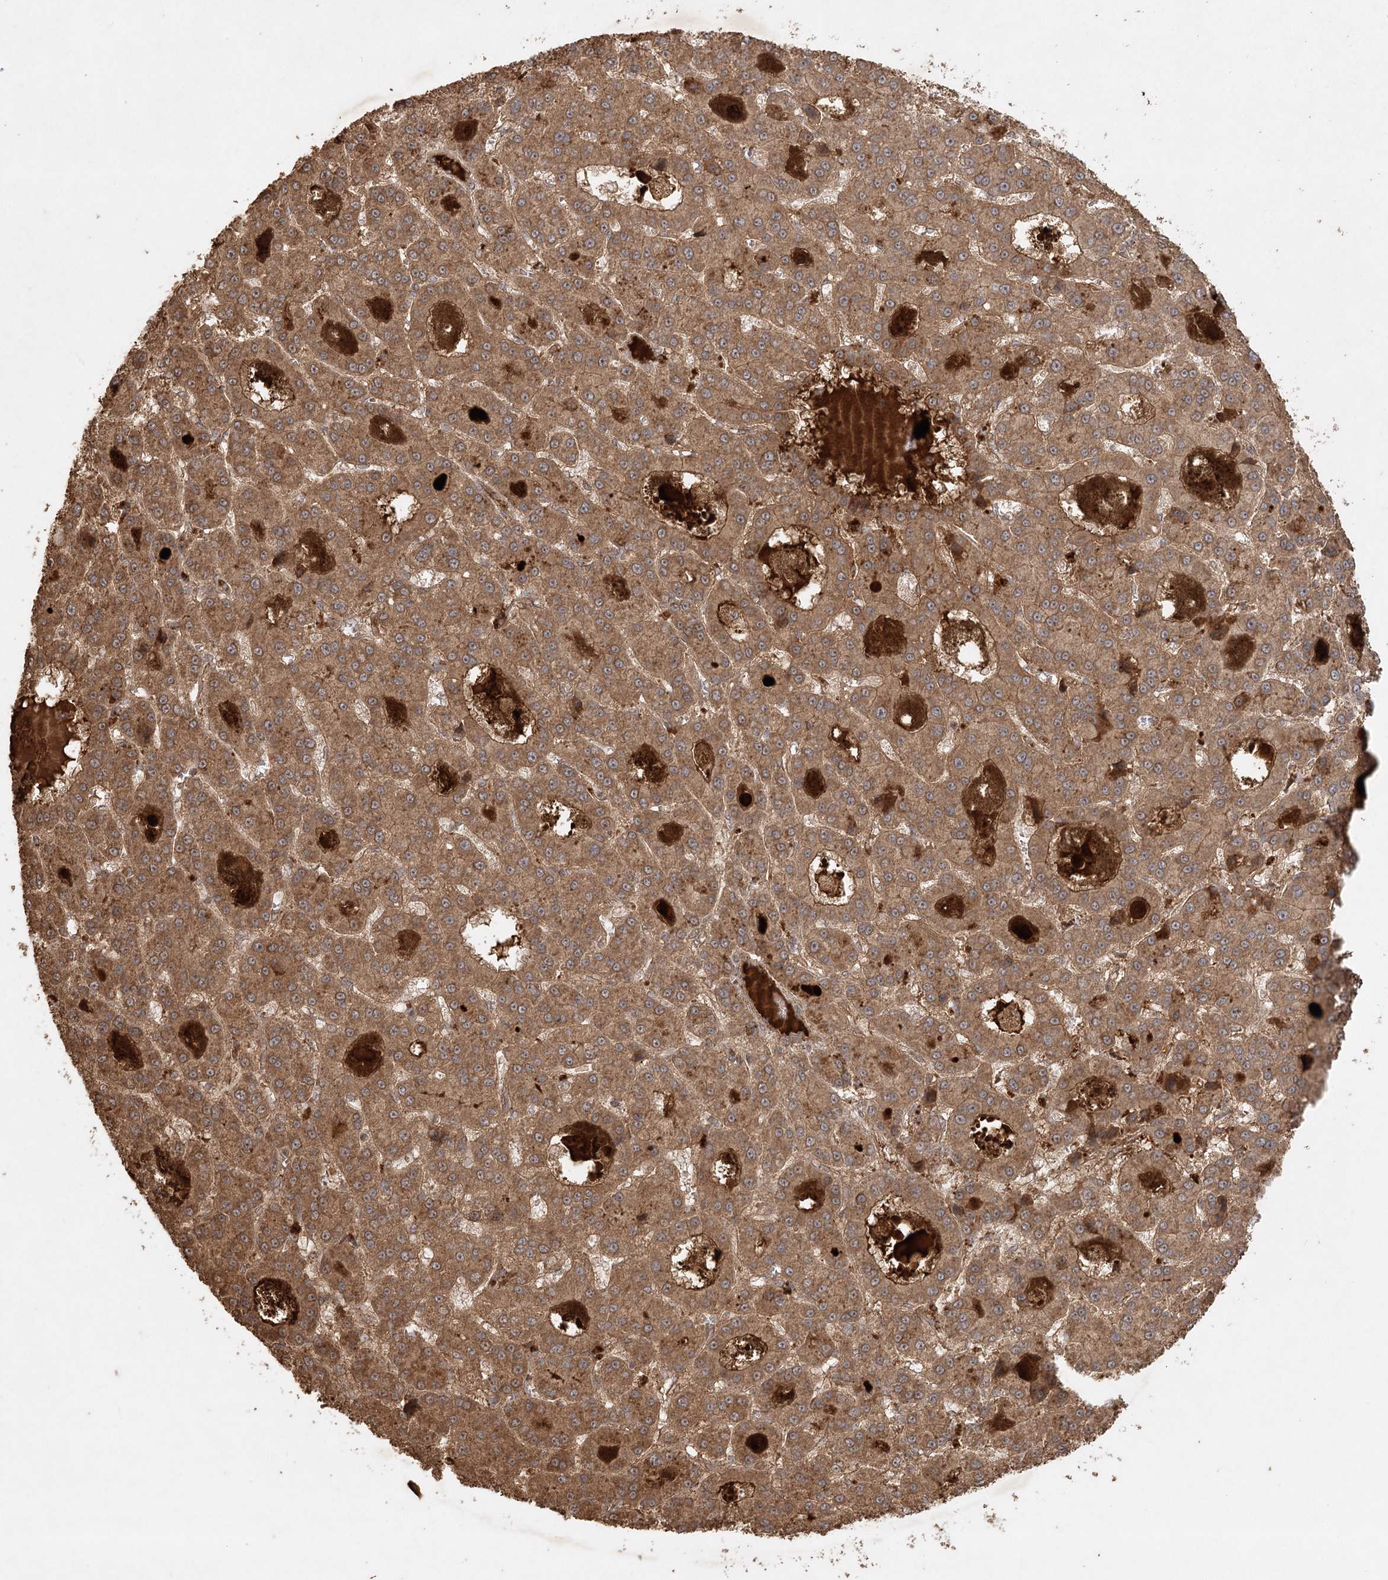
{"staining": {"intensity": "moderate", "quantity": ">75%", "location": "cytoplasmic/membranous"}, "tissue": "liver cancer", "cell_type": "Tumor cells", "image_type": "cancer", "snomed": [{"axis": "morphology", "description": "Carcinoma, Hepatocellular, NOS"}, {"axis": "topography", "description": "Liver"}], "caption": "Immunohistochemistry (IHC) histopathology image of liver cancer (hepatocellular carcinoma) stained for a protein (brown), which exhibits medium levels of moderate cytoplasmic/membranous positivity in approximately >75% of tumor cells.", "gene": "ARL13A", "patient": {"sex": "male", "age": 70}}